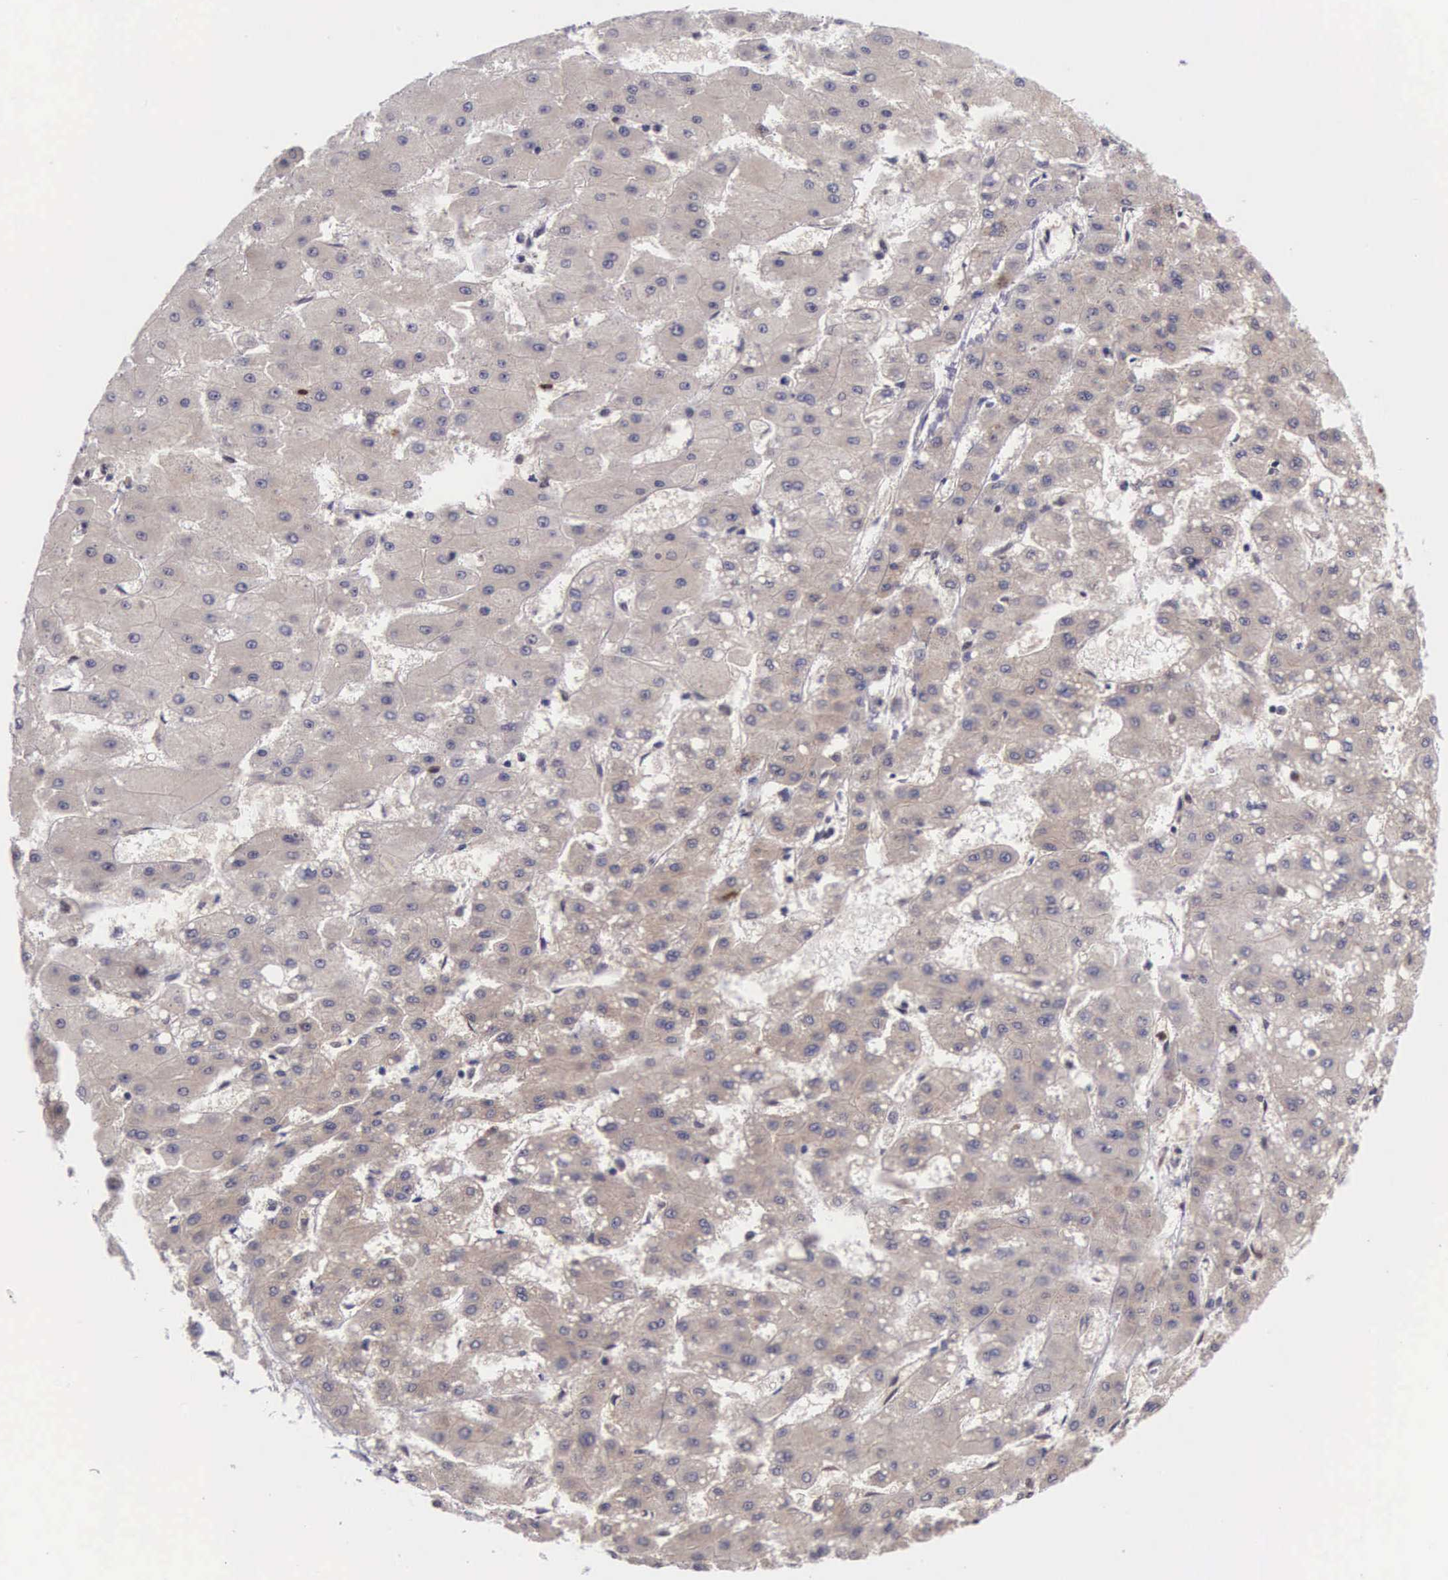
{"staining": {"intensity": "weak", "quantity": ">75%", "location": "cytoplasmic/membranous"}, "tissue": "liver cancer", "cell_type": "Tumor cells", "image_type": "cancer", "snomed": [{"axis": "morphology", "description": "Carcinoma, Hepatocellular, NOS"}, {"axis": "topography", "description": "Liver"}], "caption": "Hepatocellular carcinoma (liver) stained with immunohistochemistry displays weak cytoplasmic/membranous expression in about >75% of tumor cells. (IHC, brightfield microscopy, high magnification).", "gene": "VASH1", "patient": {"sex": "female", "age": 52}}